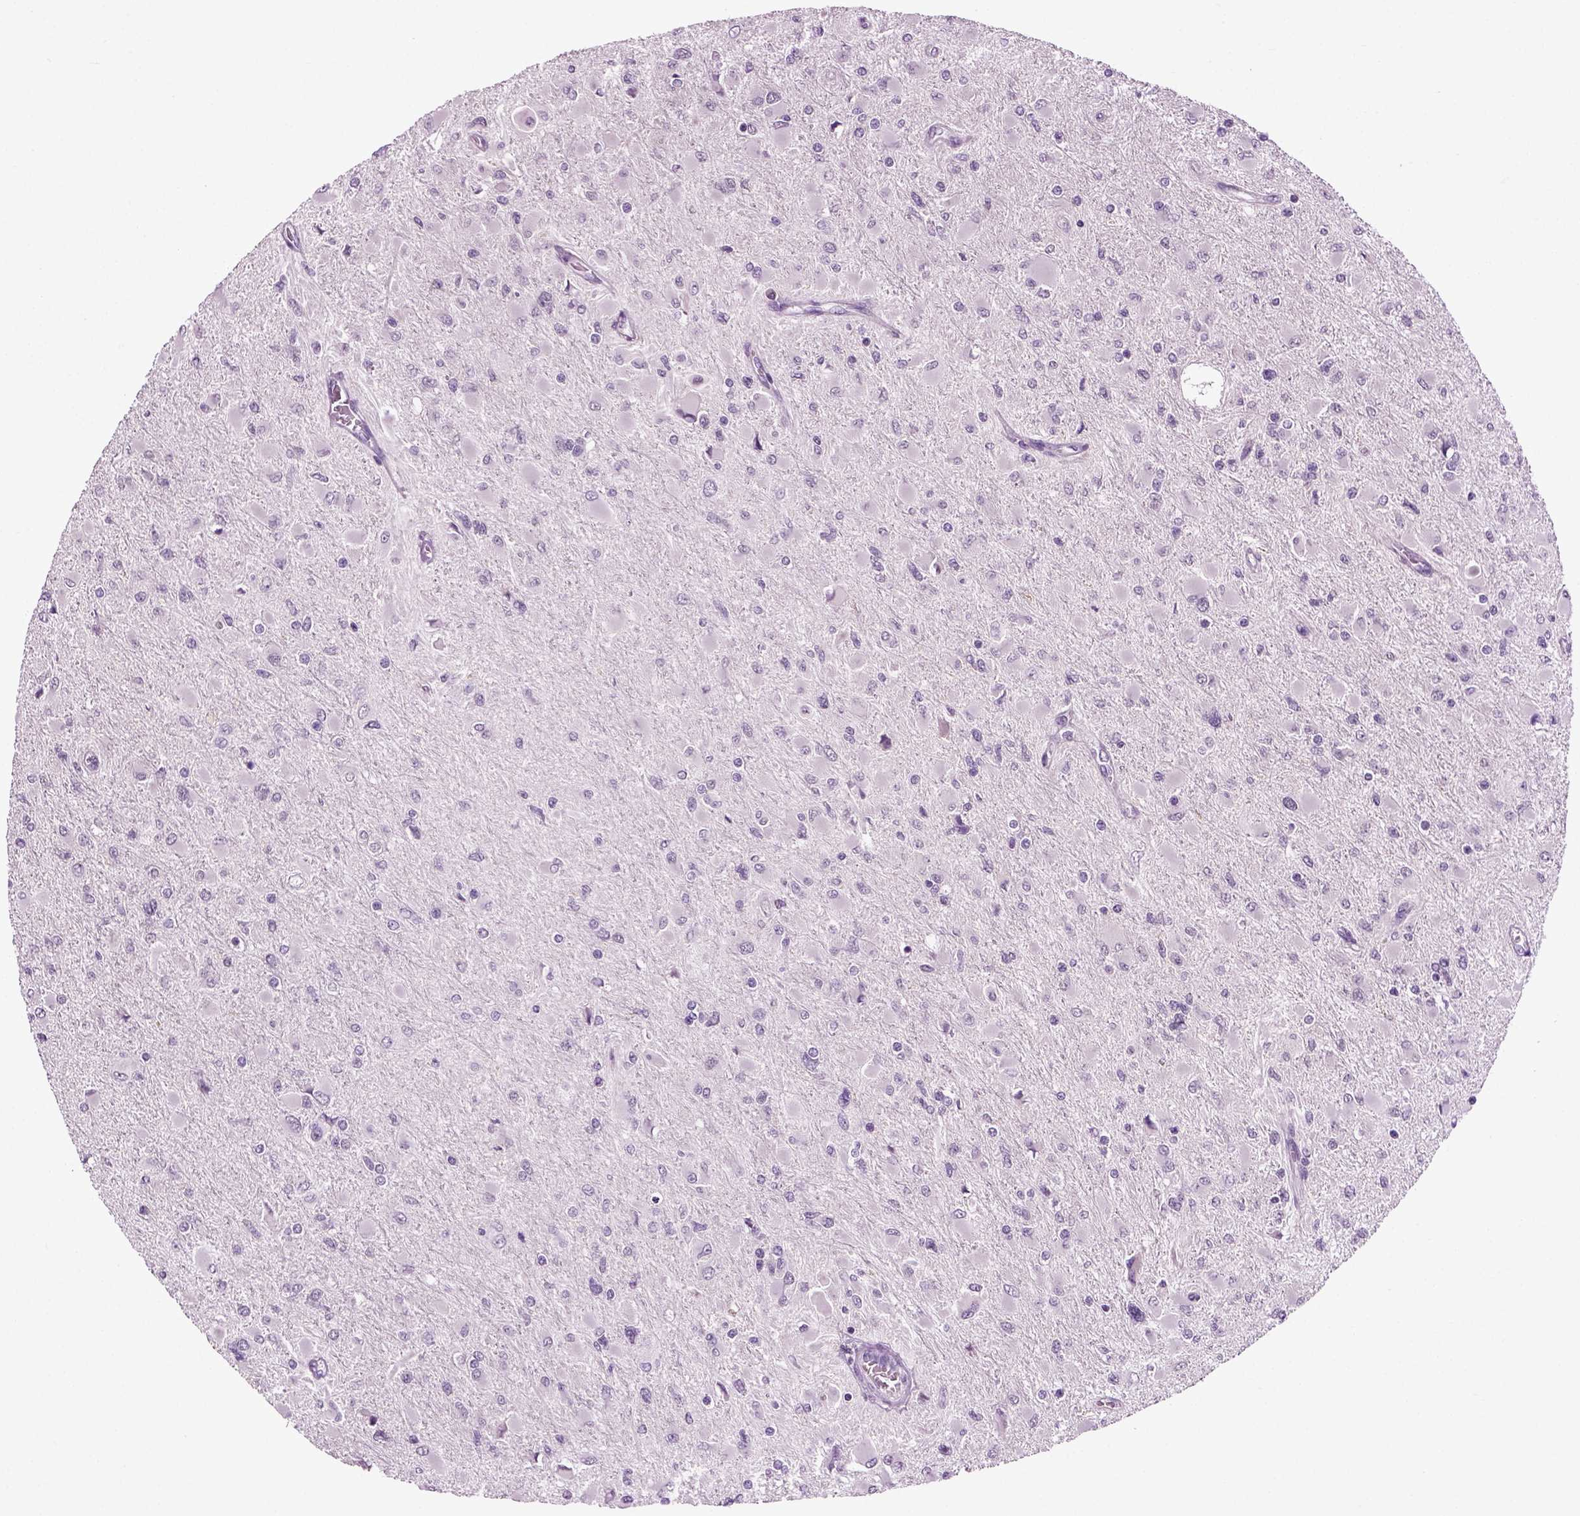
{"staining": {"intensity": "negative", "quantity": "none", "location": "none"}, "tissue": "glioma", "cell_type": "Tumor cells", "image_type": "cancer", "snomed": [{"axis": "morphology", "description": "Glioma, malignant, High grade"}, {"axis": "topography", "description": "Cerebral cortex"}], "caption": "The IHC histopathology image has no significant positivity in tumor cells of malignant high-grade glioma tissue. The staining is performed using DAB (3,3'-diaminobenzidine) brown chromogen with nuclei counter-stained in using hematoxylin.", "gene": "SPATA17", "patient": {"sex": "female", "age": 36}}